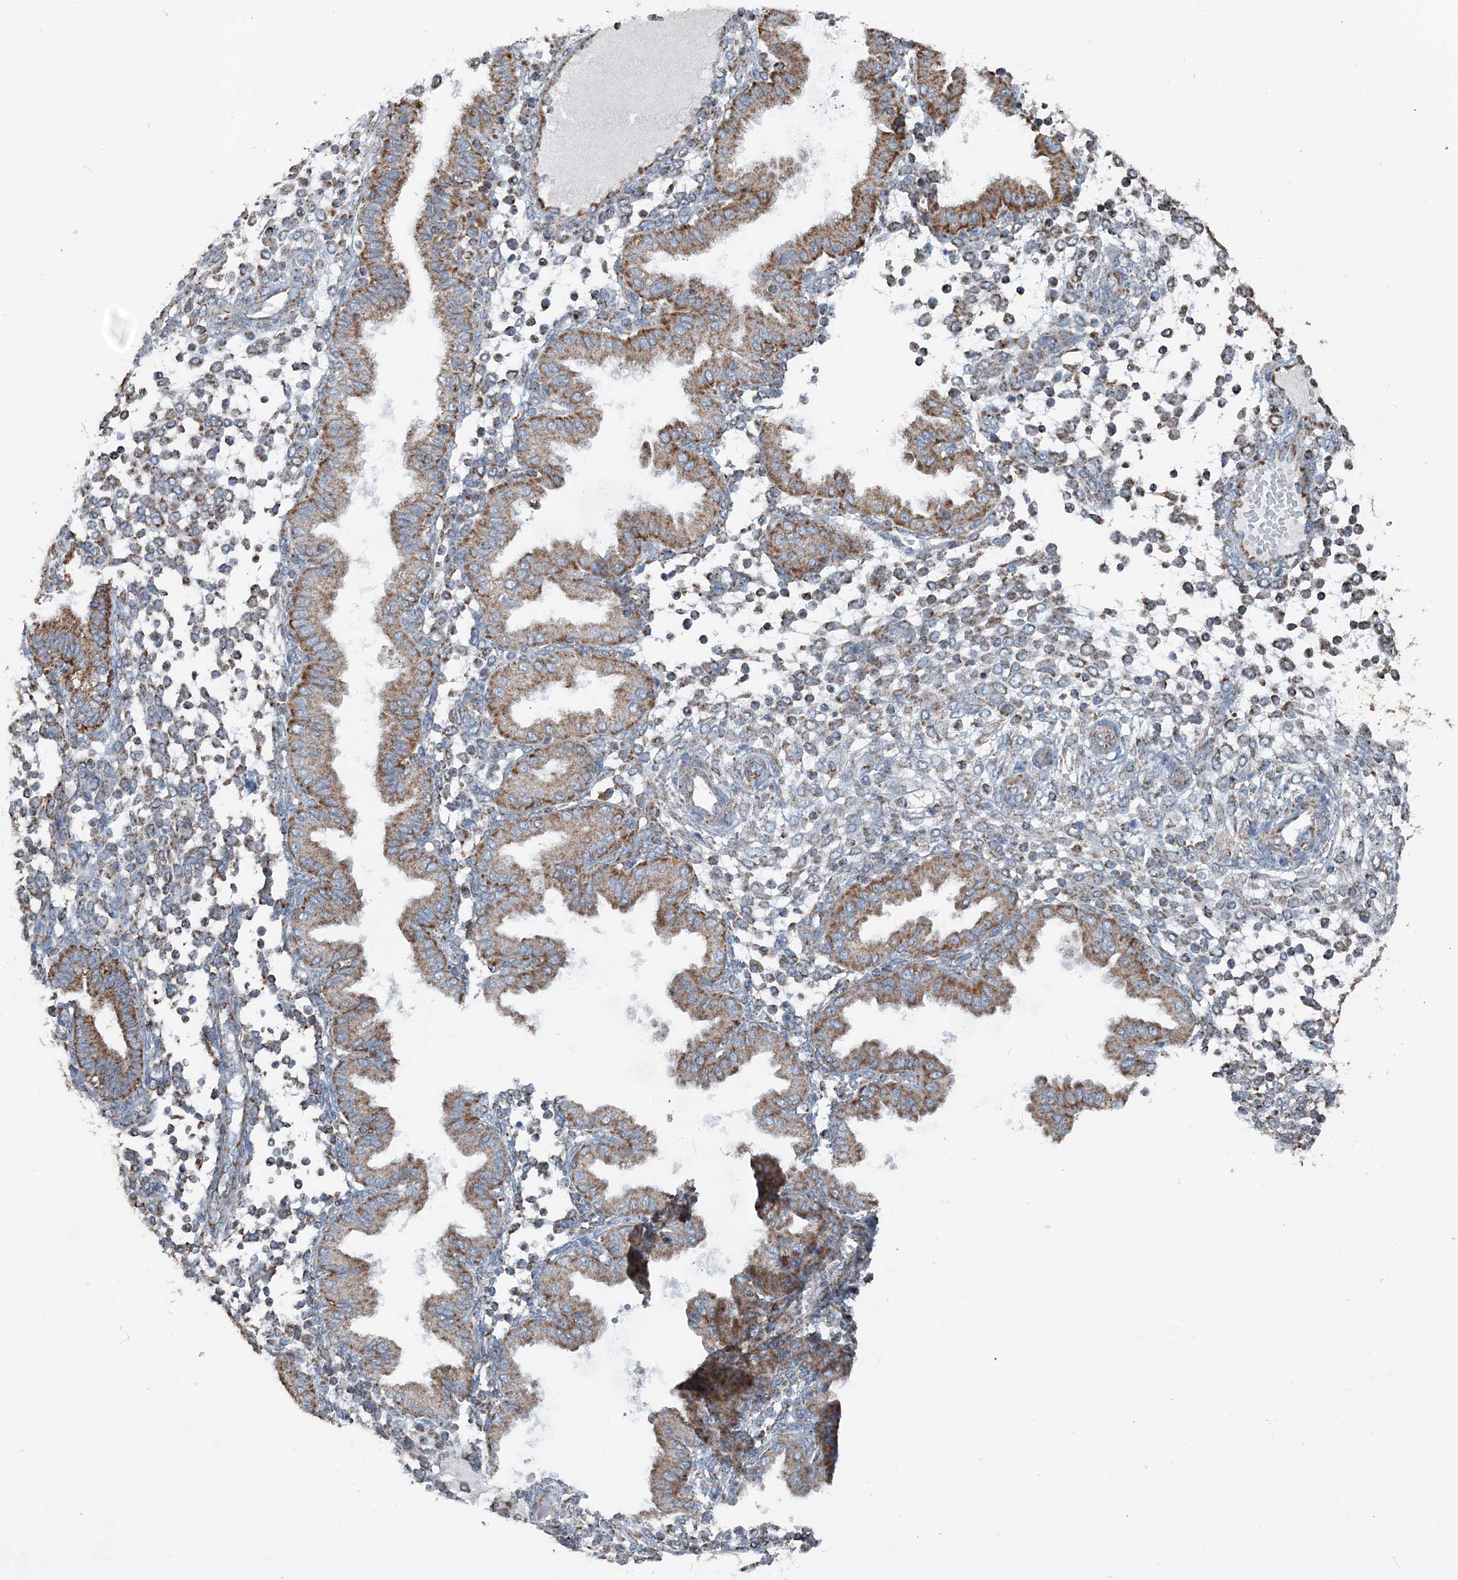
{"staining": {"intensity": "moderate", "quantity": ">75%", "location": "cytoplasmic/membranous"}, "tissue": "endometrium", "cell_type": "Cells in endometrial stroma", "image_type": "normal", "snomed": [{"axis": "morphology", "description": "Normal tissue, NOS"}, {"axis": "topography", "description": "Endometrium"}], "caption": "This is an image of immunohistochemistry (IHC) staining of benign endometrium, which shows moderate expression in the cytoplasmic/membranous of cells in endometrial stroma.", "gene": "SUCLG1", "patient": {"sex": "female", "age": 53}}